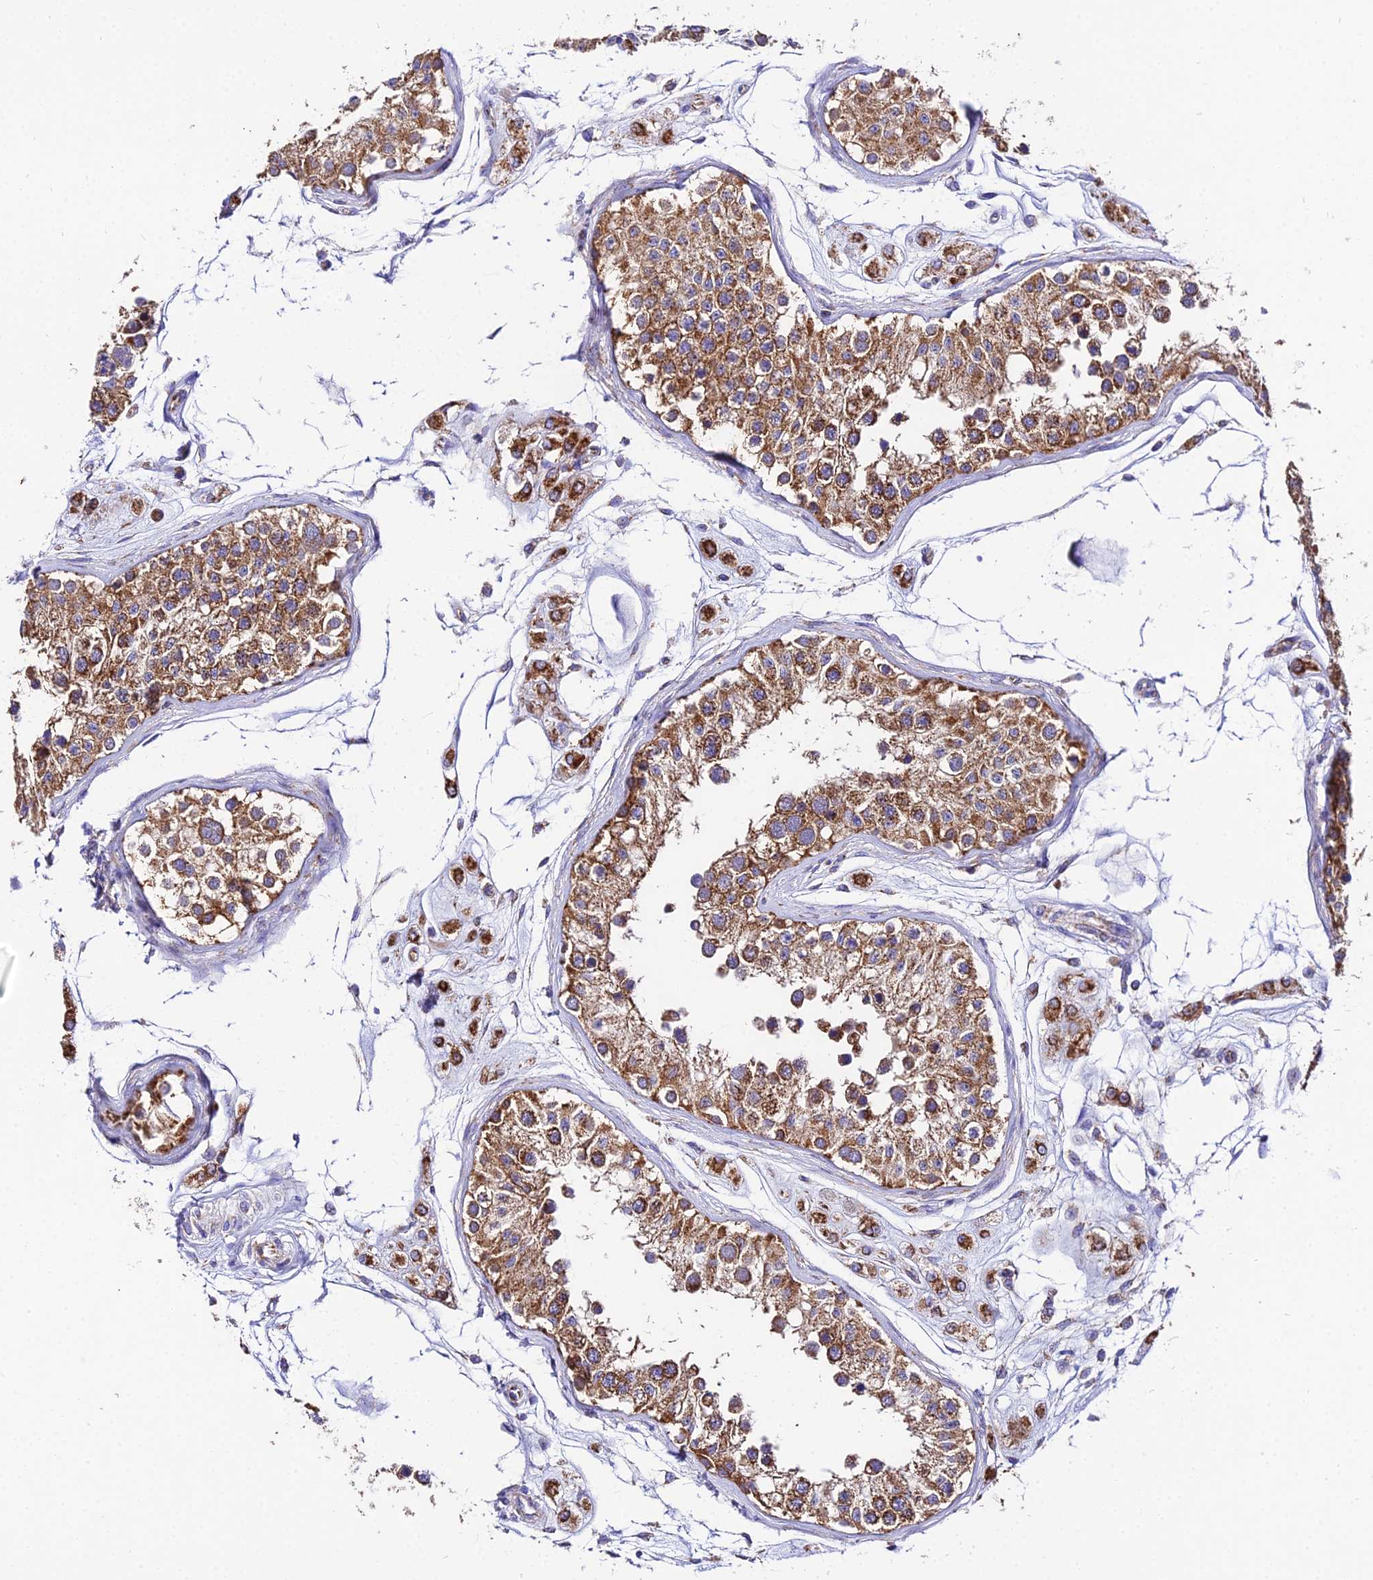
{"staining": {"intensity": "strong", "quantity": ">75%", "location": "cytoplasmic/membranous"}, "tissue": "testis", "cell_type": "Cells in seminiferous ducts", "image_type": "normal", "snomed": [{"axis": "morphology", "description": "Normal tissue, NOS"}, {"axis": "morphology", "description": "Adenocarcinoma, metastatic, NOS"}, {"axis": "topography", "description": "Testis"}], "caption": "About >75% of cells in seminiferous ducts in normal human testis demonstrate strong cytoplasmic/membranous protein staining as visualized by brown immunohistochemical staining.", "gene": "OCIAD1", "patient": {"sex": "male", "age": 26}}